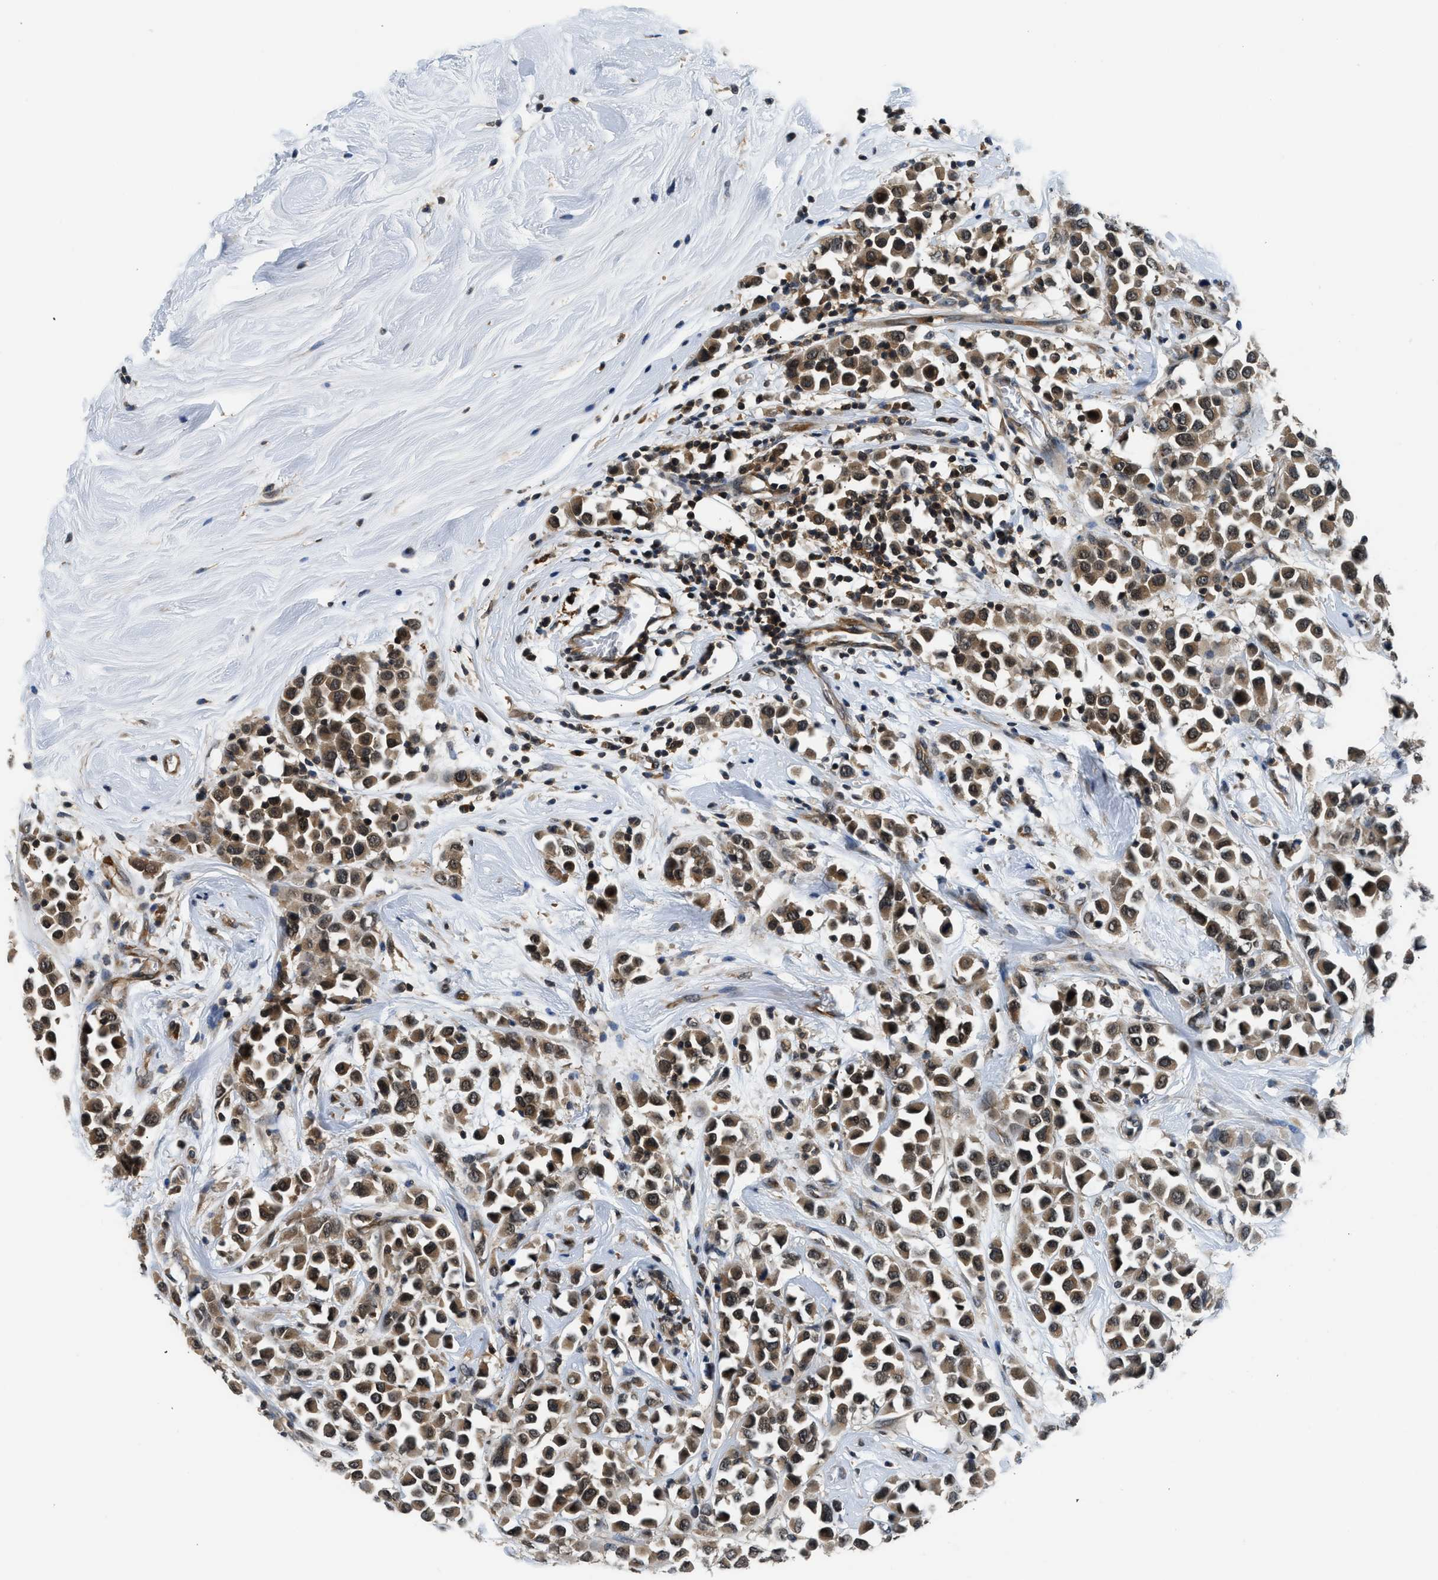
{"staining": {"intensity": "moderate", "quantity": ">75%", "location": "cytoplasmic/membranous,nuclear"}, "tissue": "breast cancer", "cell_type": "Tumor cells", "image_type": "cancer", "snomed": [{"axis": "morphology", "description": "Duct carcinoma"}, {"axis": "topography", "description": "Breast"}], "caption": "About >75% of tumor cells in human breast cancer exhibit moderate cytoplasmic/membranous and nuclear protein staining as visualized by brown immunohistochemical staining.", "gene": "MTMR1", "patient": {"sex": "female", "age": 61}}